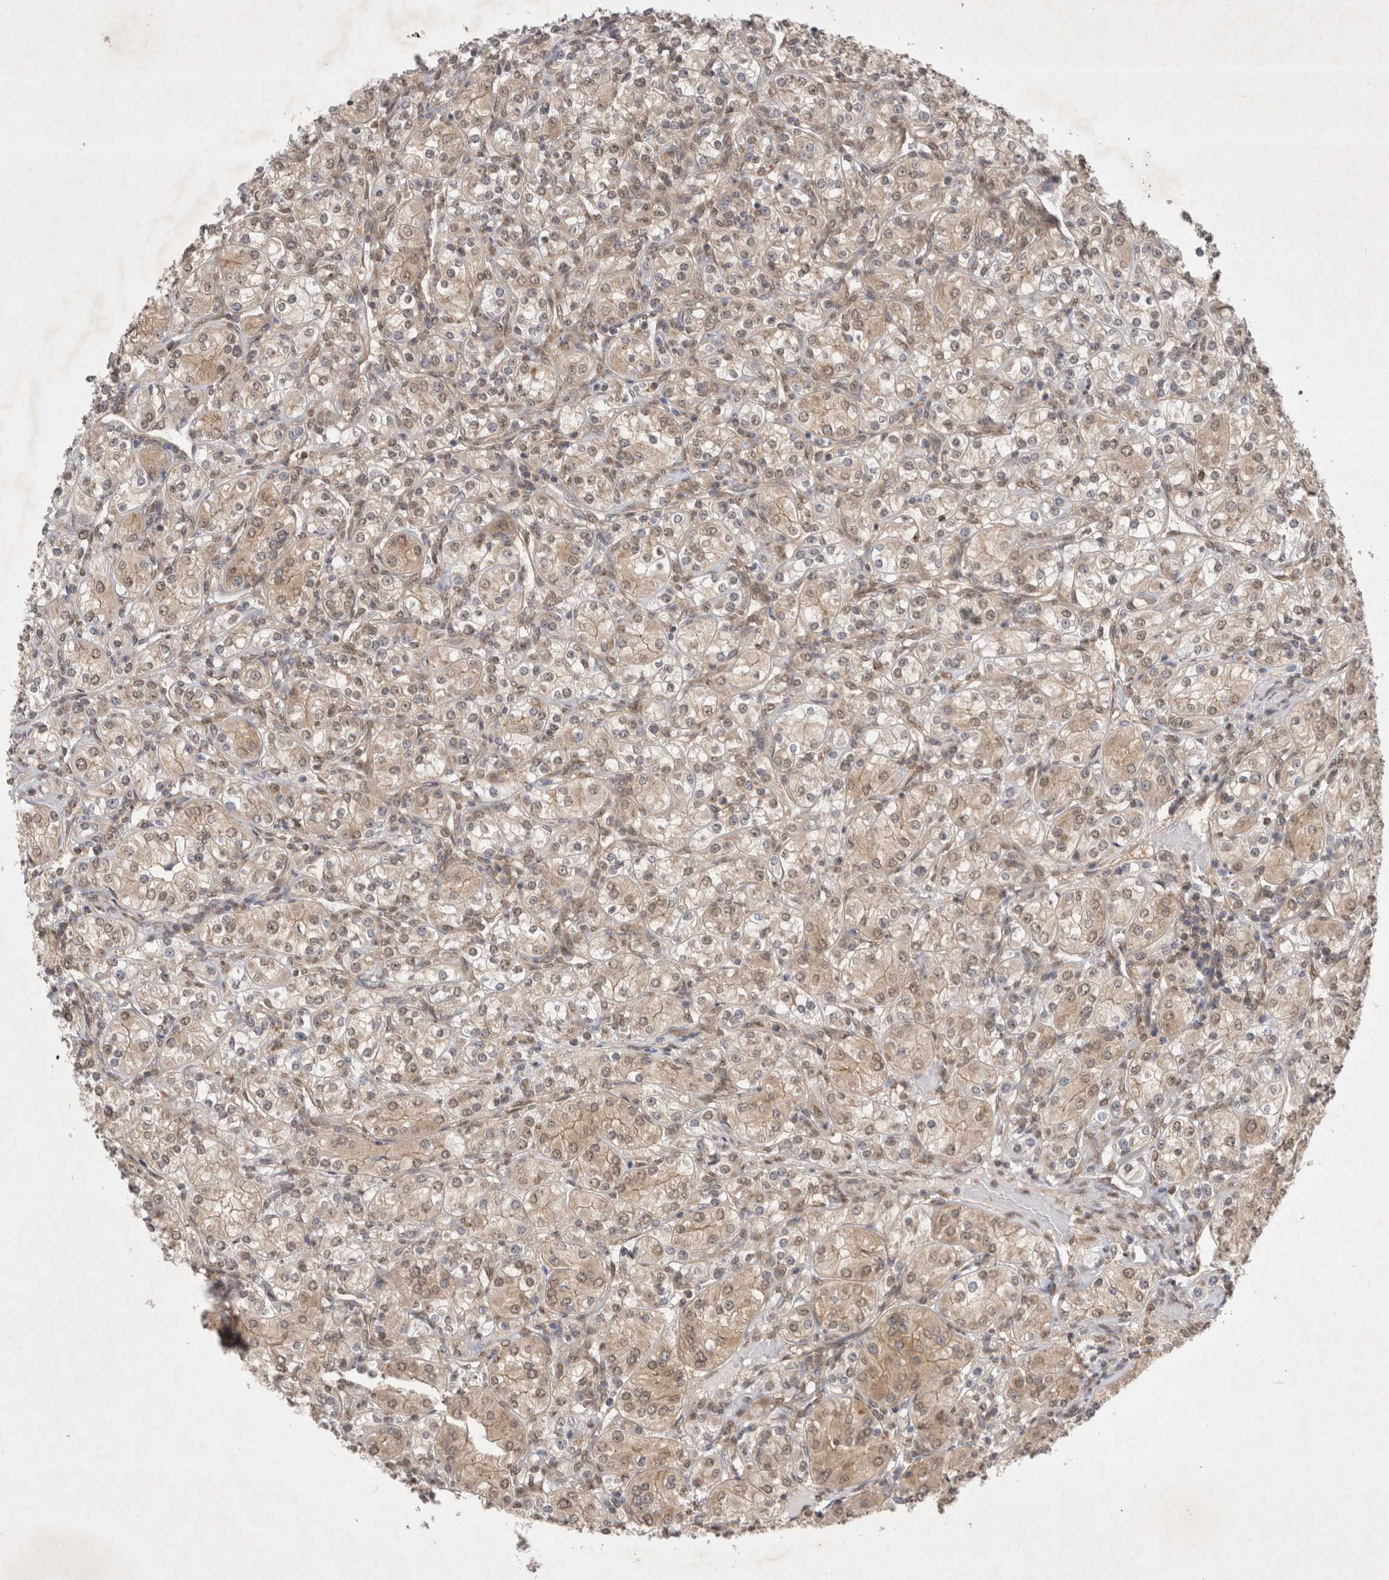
{"staining": {"intensity": "weak", "quantity": "25%-75%", "location": "cytoplasmic/membranous,nuclear"}, "tissue": "renal cancer", "cell_type": "Tumor cells", "image_type": "cancer", "snomed": [{"axis": "morphology", "description": "Adenocarcinoma, NOS"}, {"axis": "topography", "description": "Kidney"}], "caption": "Protein expression analysis of renal adenocarcinoma displays weak cytoplasmic/membranous and nuclear positivity in about 25%-75% of tumor cells.", "gene": "WIPF2", "patient": {"sex": "male", "age": 77}}